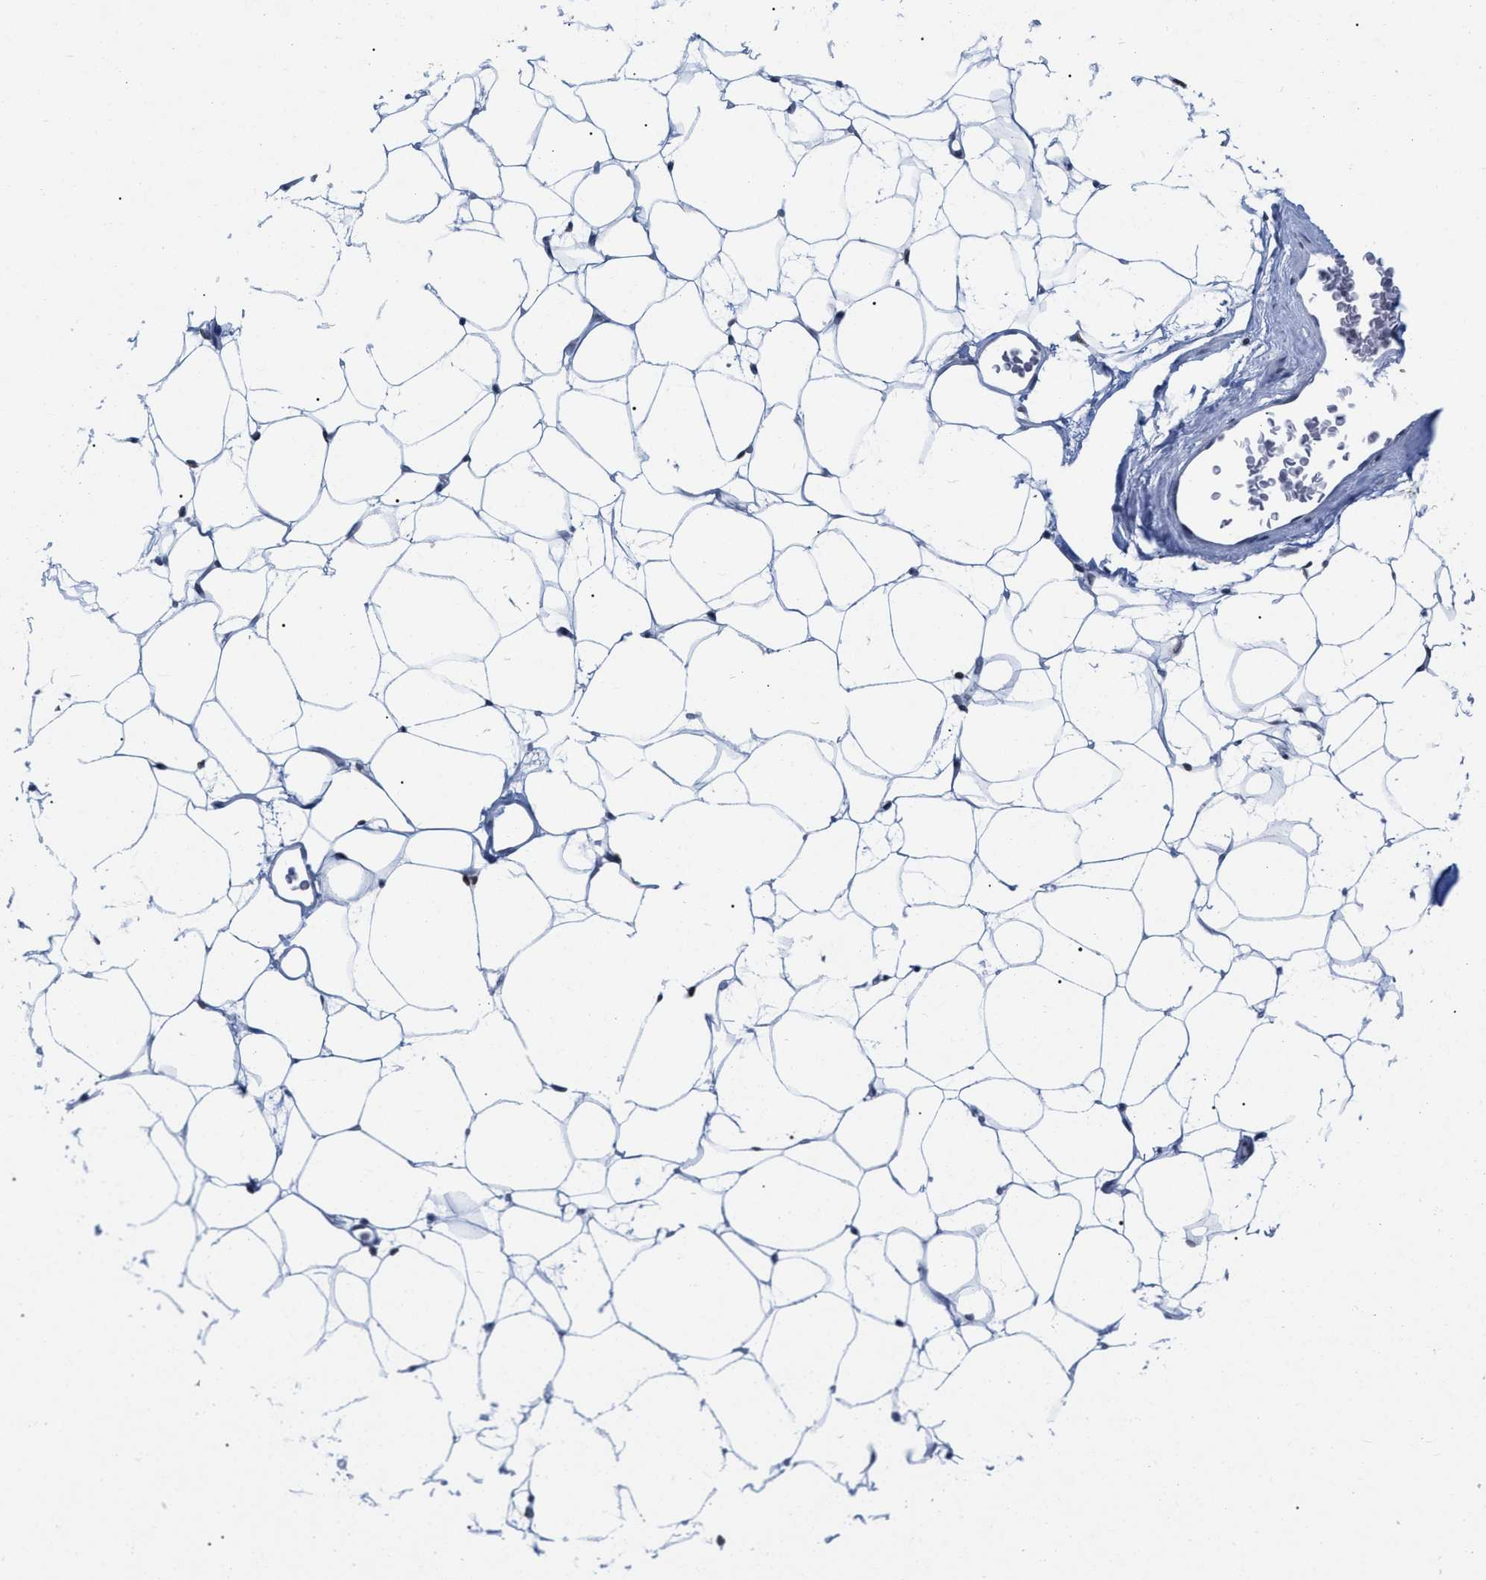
{"staining": {"intensity": "negative", "quantity": "none", "location": "none"}, "tissue": "adipose tissue", "cell_type": "Adipocytes", "image_type": "normal", "snomed": [{"axis": "morphology", "description": "Normal tissue, NOS"}, {"axis": "topography", "description": "Breast"}, {"axis": "topography", "description": "Soft tissue"}], "caption": "Adipocytes show no significant protein positivity in unremarkable adipose tissue.", "gene": "TPR", "patient": {"sex": "female", "age": 75}}